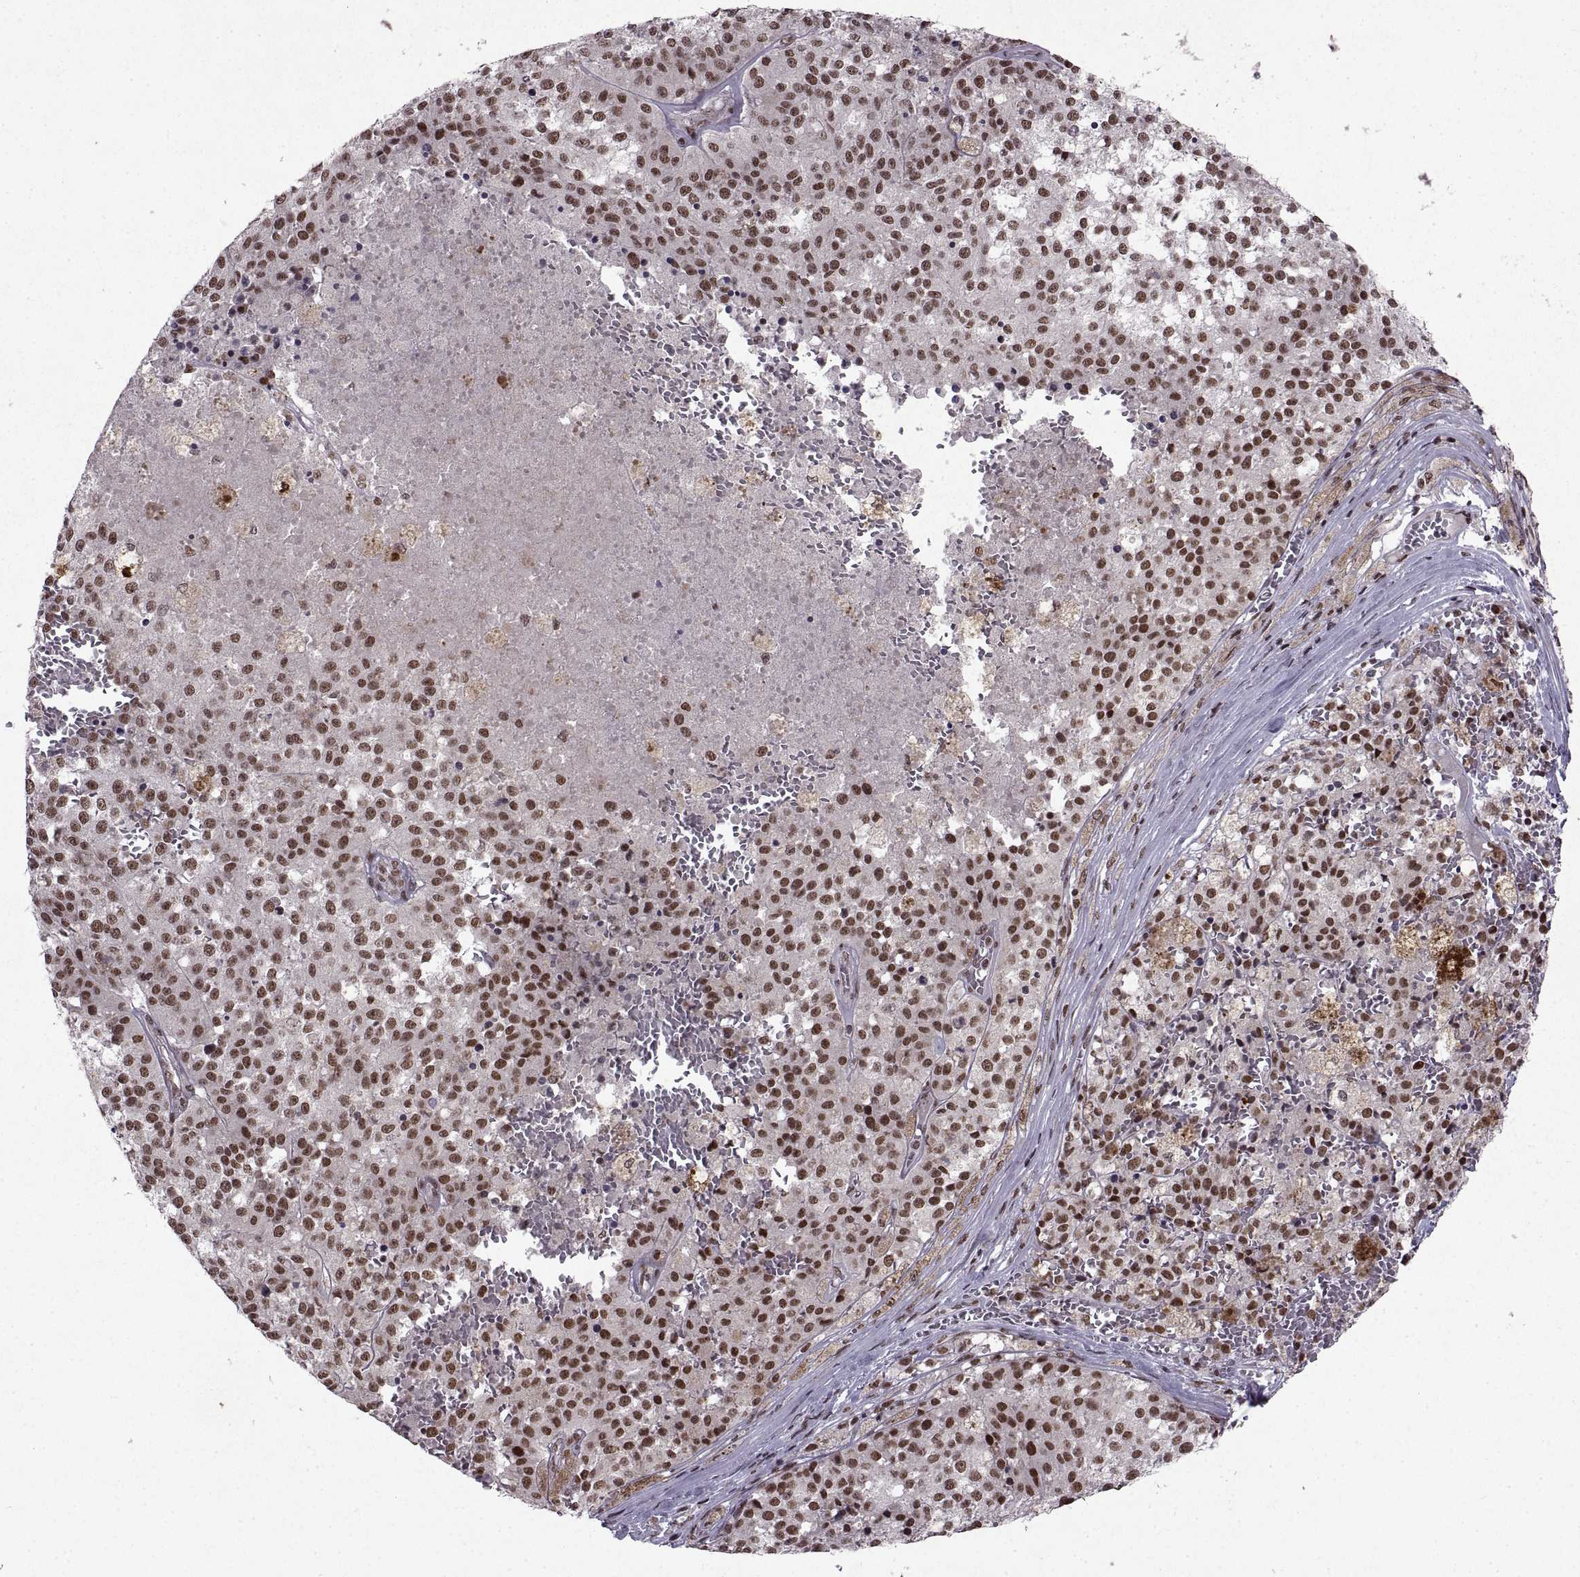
{"staining": {"intensity": "strong", "quantity": "25%-75%", "location": "nuclear"}, "tissue": "melanoma", "cell_type": "Tumor cells", "image_type": "cancer", "snomed": [{"axis": "morphology", "description": "Malignant melanoma, Metastatic site"}, {"axis": "topography", "description": "Lymph node"}], "caption": "This is a histology image of immunohistochemistry (IHC) staining of malignant melanoma (metastatic site), which shows strong staining in the nuclear of tumor cells.", "gene": "MT1E", "patient": {"sex": "female", "age": 64}}